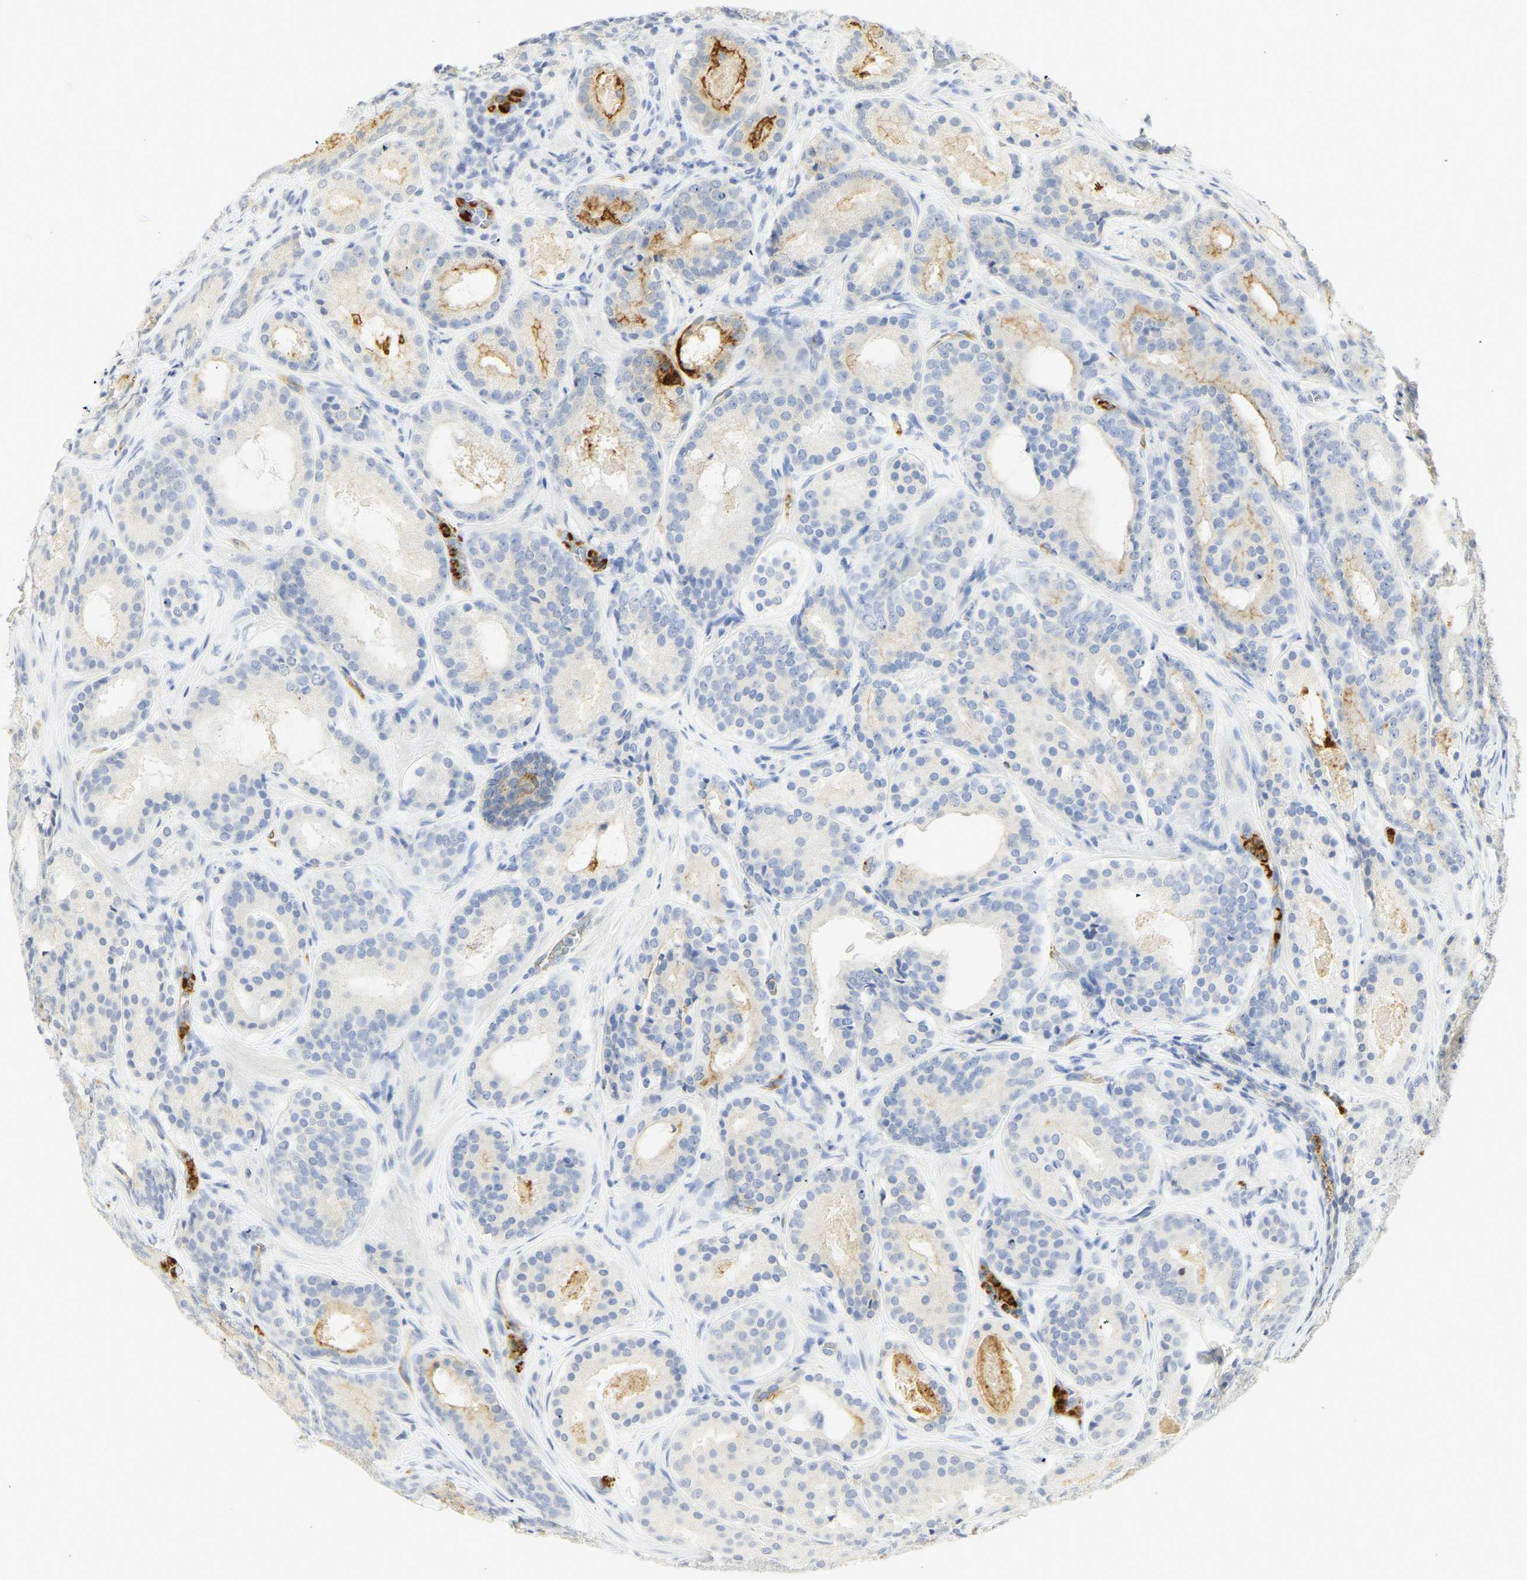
{"staining": {"intensity": "moderate", "quantity": "<25%", "location": "cytoplasmic/membranous"}, "tissue": "prostate cancer", "cell_type": "Tumor cells", "image_type": "cancer", "snomed": [{"axis": "morphology", "description": "Adenocarcinoma, Low grade"}, {"axis": "topography", "description": "Prostate"}], "caption": "Immunohistochemical staining of human low-grade adenocarcinoma (prostate) exhibits low levels of moderate cytoplasmic/membranous staining in approximately <25% of tumor cells. Ihc stains the protein in brown and the nuclei are stained blue.", "gene": "CEACAM5", "patient": {"sex": "male", "age": 69}}